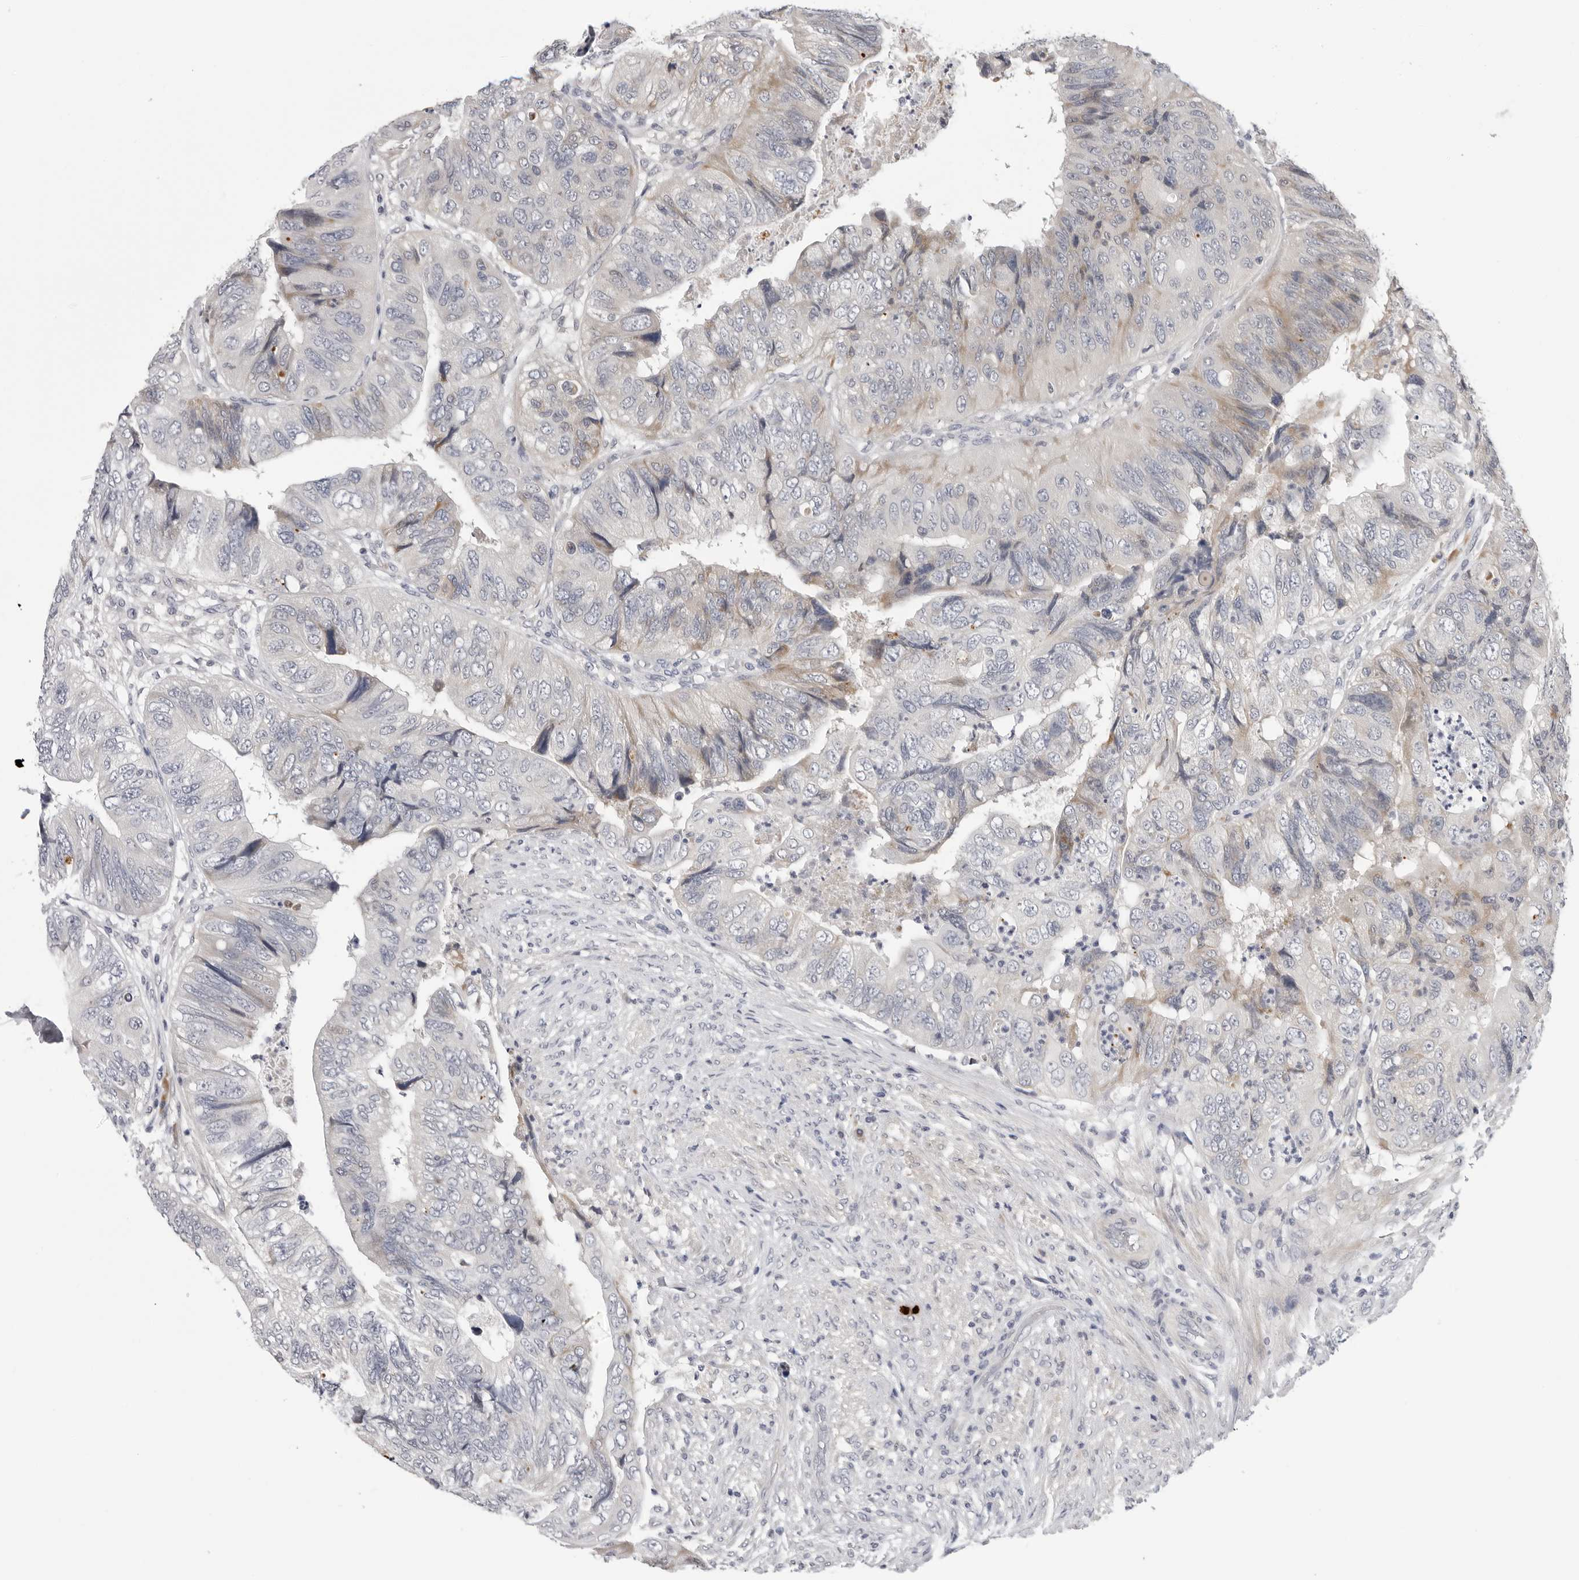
{"staining": {"intensity": "weak", "quantity": "<25%", "location": "cytoplasmic/membranous"}, "tissue": "colorectal cancer", "cell_type": "Tumor cells", "image_type": "cancer", "snomed": [{"axis": "morphology", "description": "Adenocarcinoma, NOS"}, {"axis": "topography", "description": "Rectum"}], "caption": "The histopathology image exhibits no staining of tumor cells in colorectal adenocarcinoma.", "gene": "ZNF502", "patient": {"sex": "male", "age": 63}}